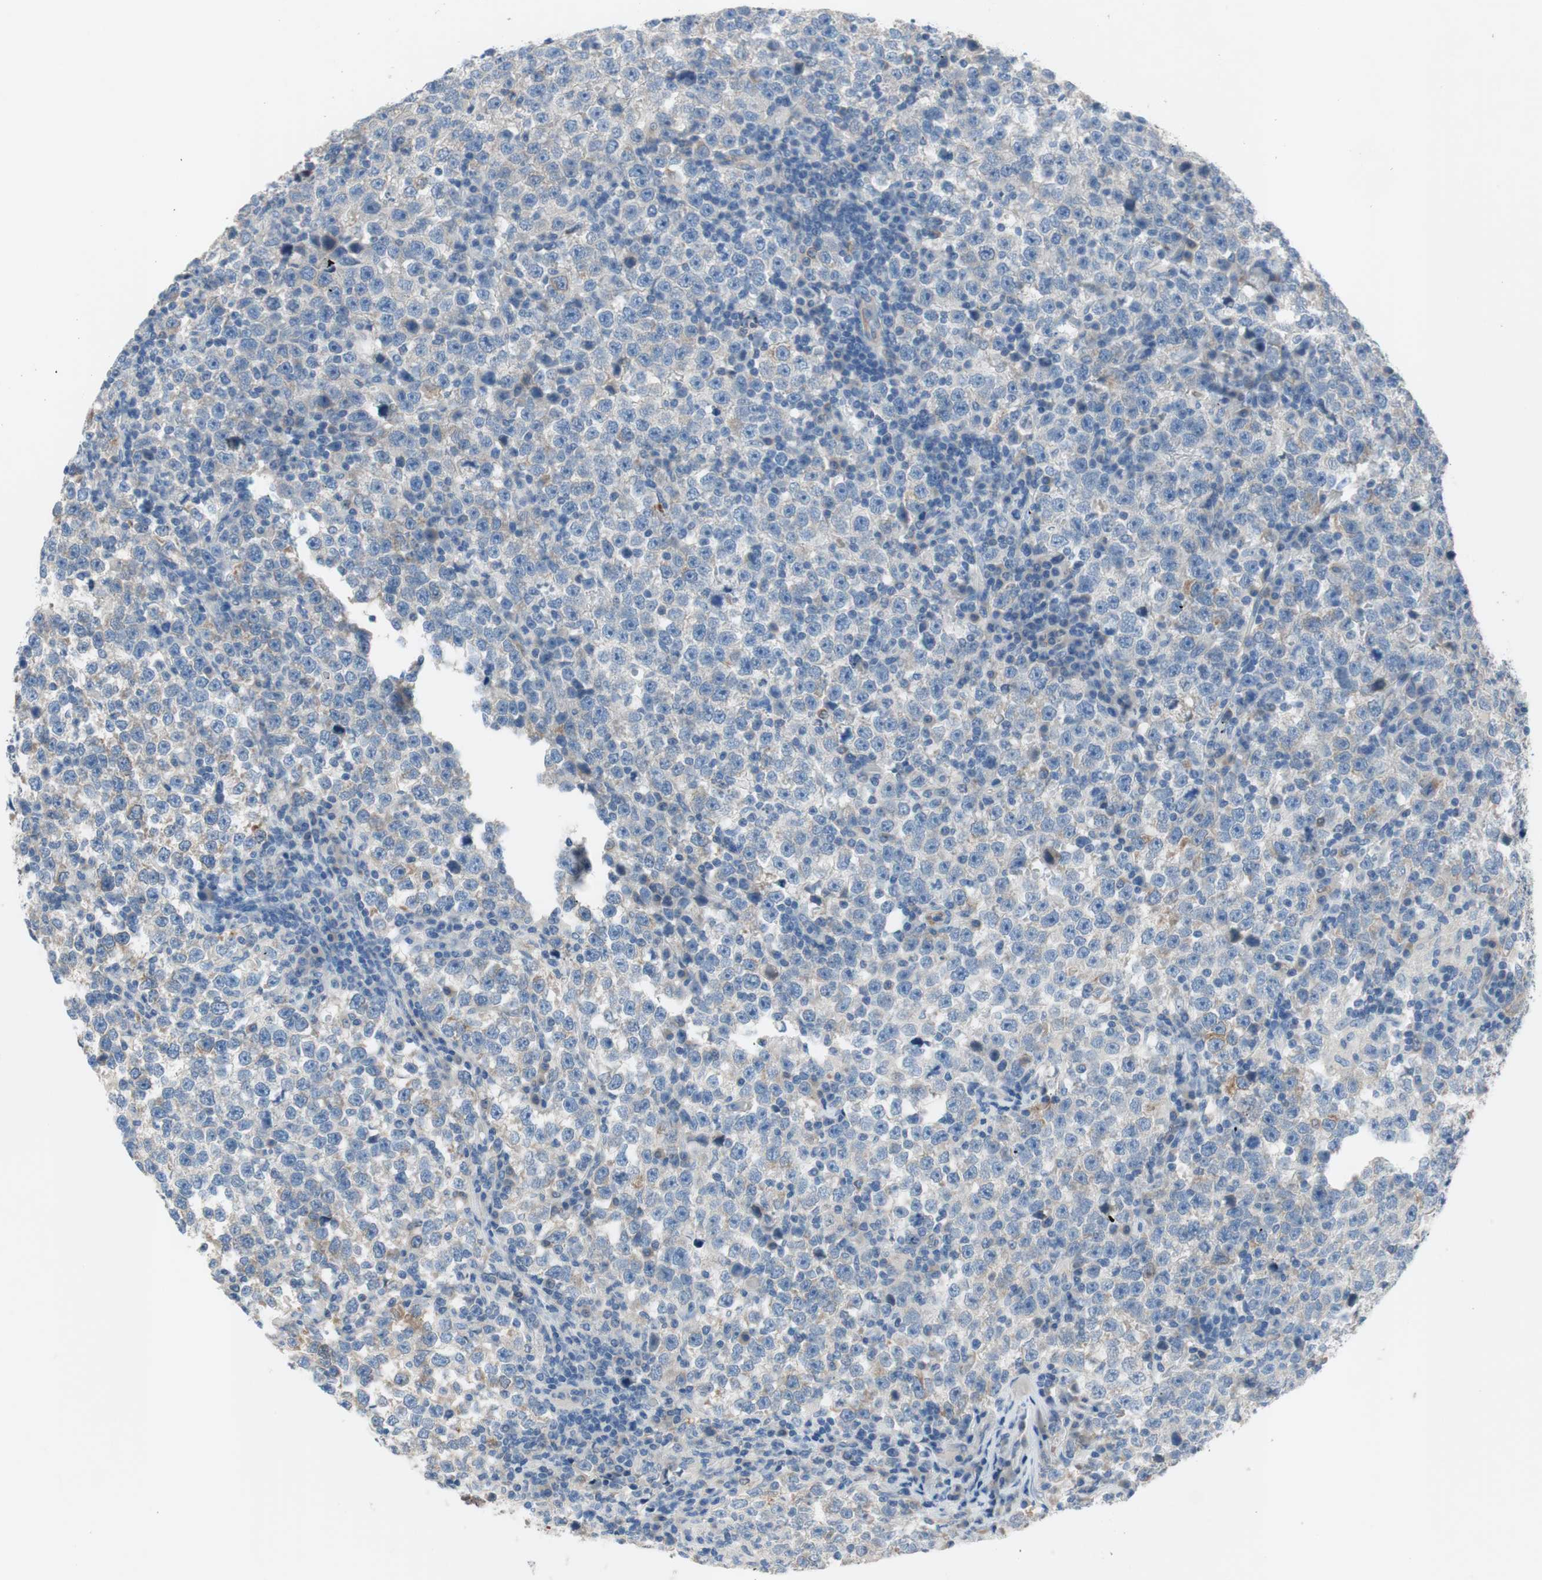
{"staining": {"intensity": "weak", "quantity": "<25%", "location": "cytoplasmic/membranous"}, "tissue": "testis cancer", "cell_type": "Tumor cells", "image_type": "cancer", "snomed": [{"axis": "morphology", "description": "Seminoma, NOS"}, {"axis": "topography", "description": "Testis"}], "caption": "High magnification brightfield microscopy of testis seminoma stained with DAB (3,3'-diaminobenzidine) (brown) and counterstained with hematoxylin (blue): tumor cells show no significant staining.", "gene": "FDFT1", "patient": {"sex": "male", "age": 43}}